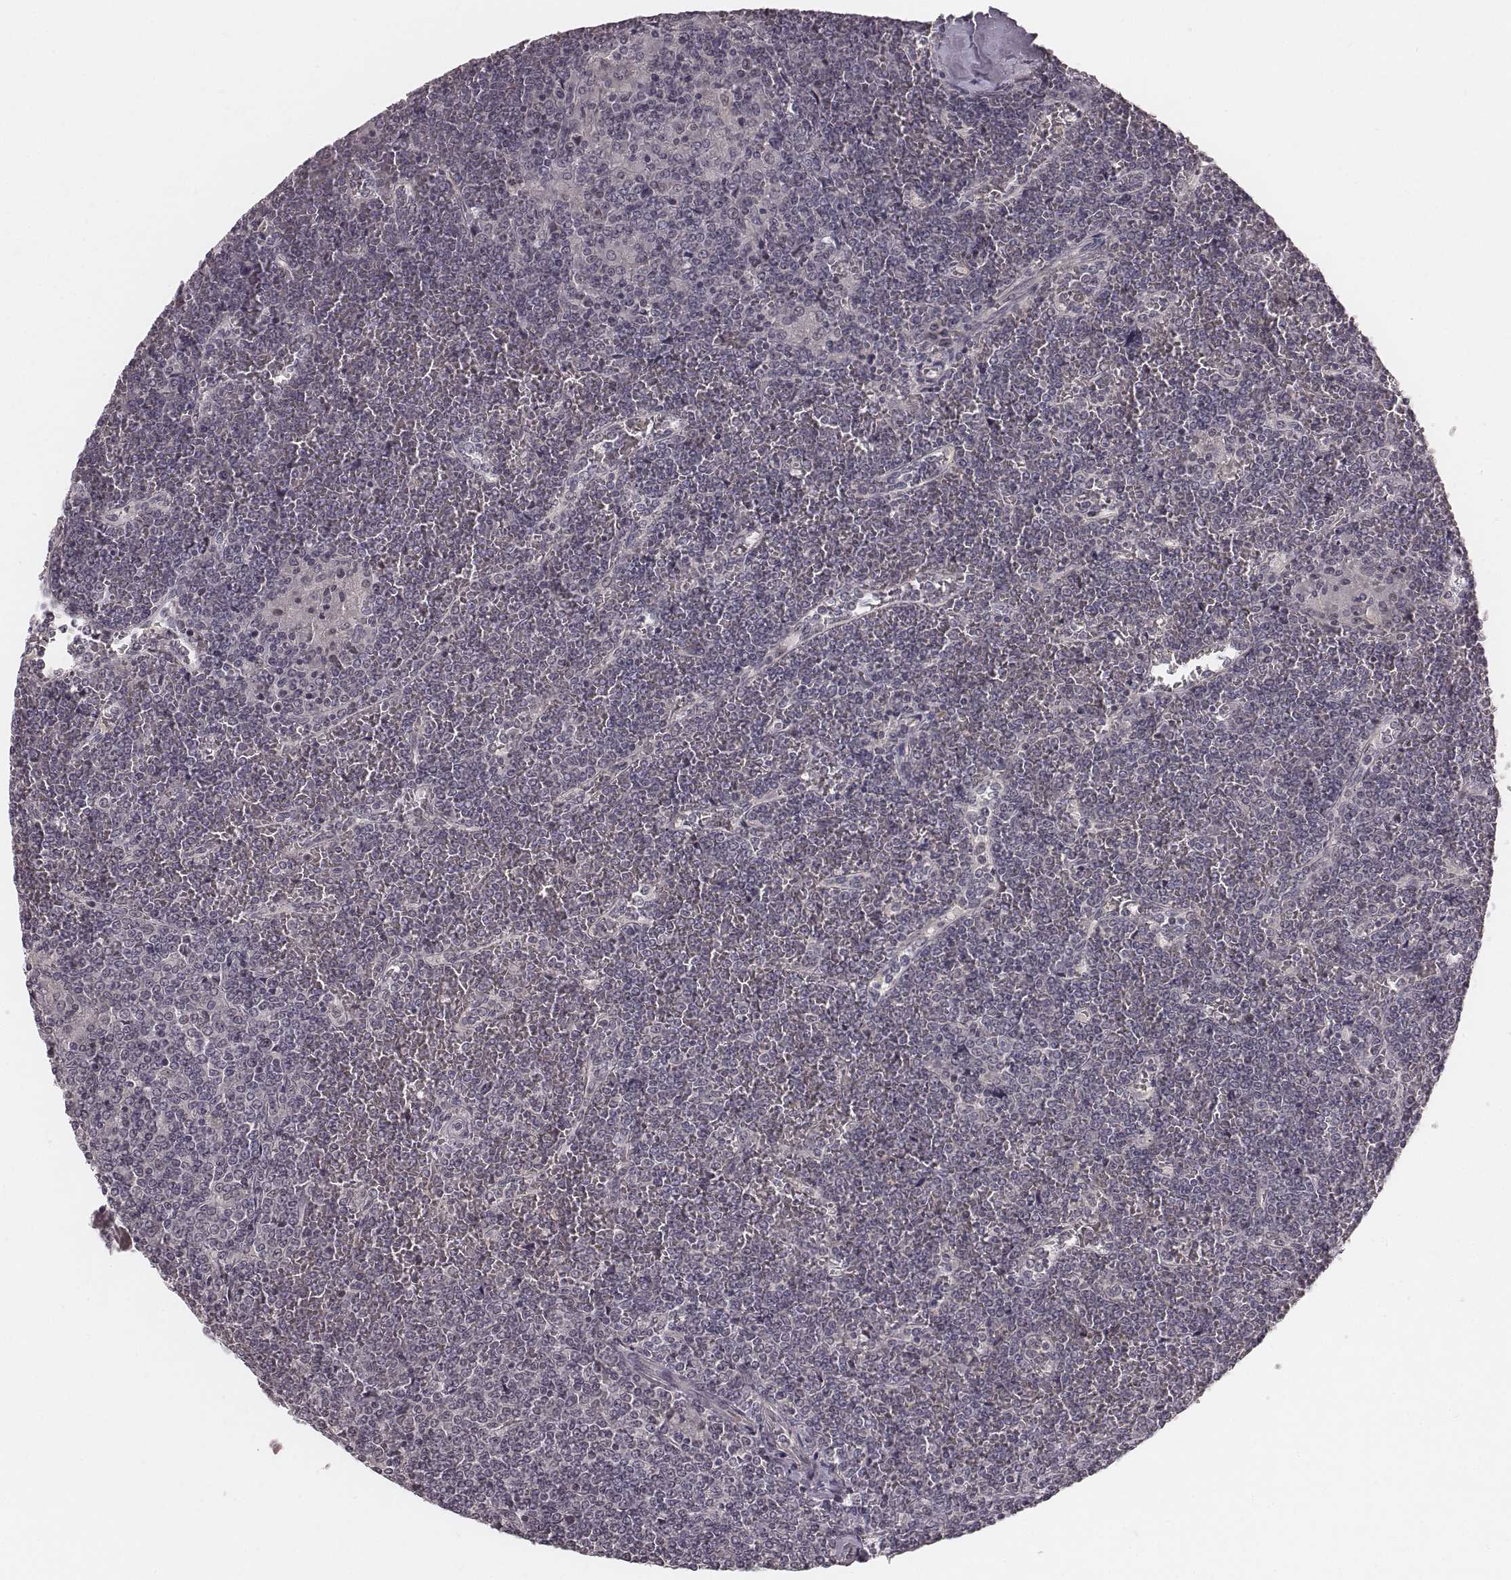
{"staining": {"intensity": "negative", "quantity": "none", "location": "none"}, "tissue": "lymphoma", "cell_type": "Tumor cells", "image_type": "cancer", "snomed": [{"axis": "morphology", "description": "Malignant lymphoma, non-Hodgkin's type, Low grade"}, {"axis": "topography", "description": "Spleen"}], "caption": "Immunohistochemistry (IHC) image of human low-grade malignant lymphoma, non-Hodgkin's type stained for a protein (brown), which exhibits no staining in tumor cells.", "gene": "IQCG", "patient": {"sex": "female", "age": 19}}